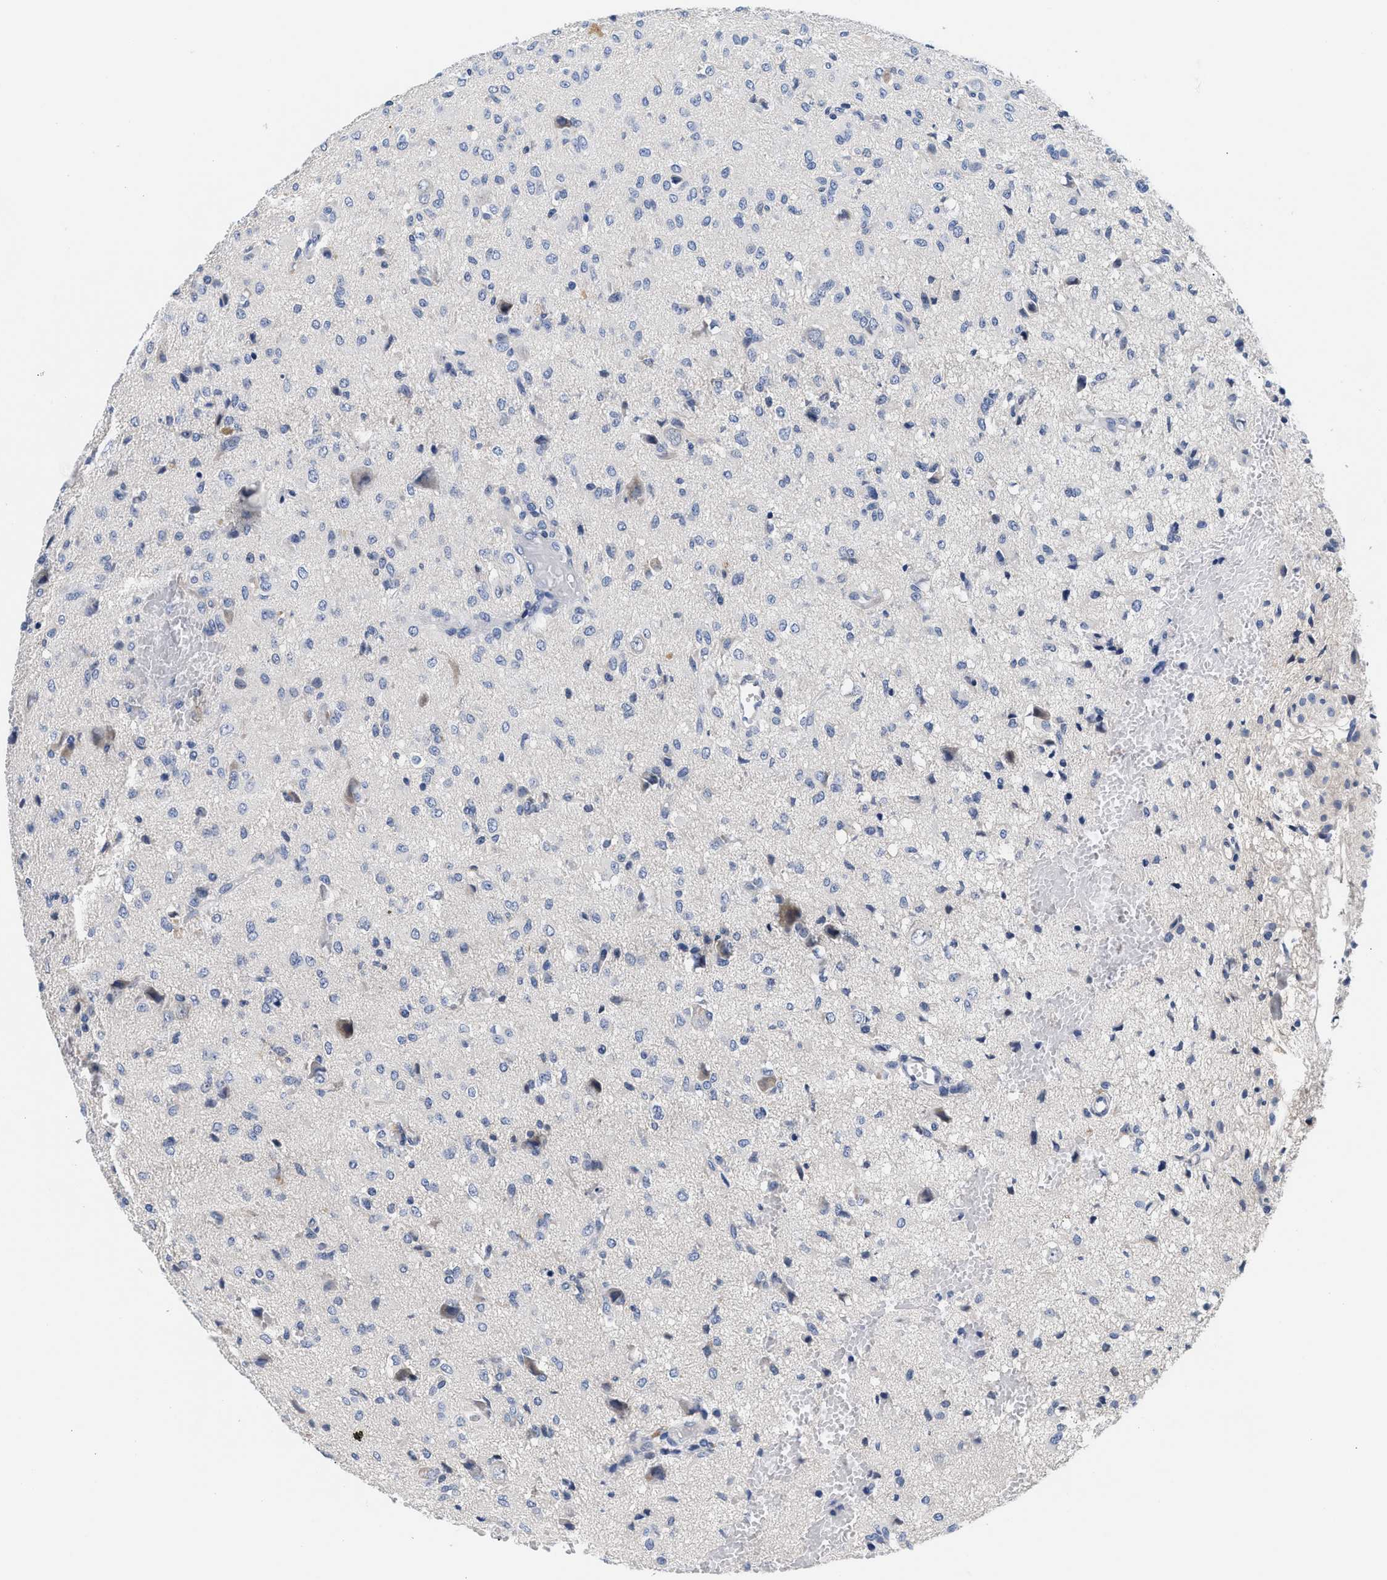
{"staining": {"intensity": "negative", "quantity": "none", "location": "none"}, "tissue": "glioma", "cell_type": "Tumor cells", "image_type": "cancer", "snomed": [{"axis": "morphology", "description": "Glioma, malignant, High grade"}, {"axis": "topography", "description": "Brain"}], "caption": "The micrograph demonstrates no staining of tumor cells in high-grade glioma (malignant).", "gene": "ACTL7B", "patient": {"sex": "female", "age": 59}}